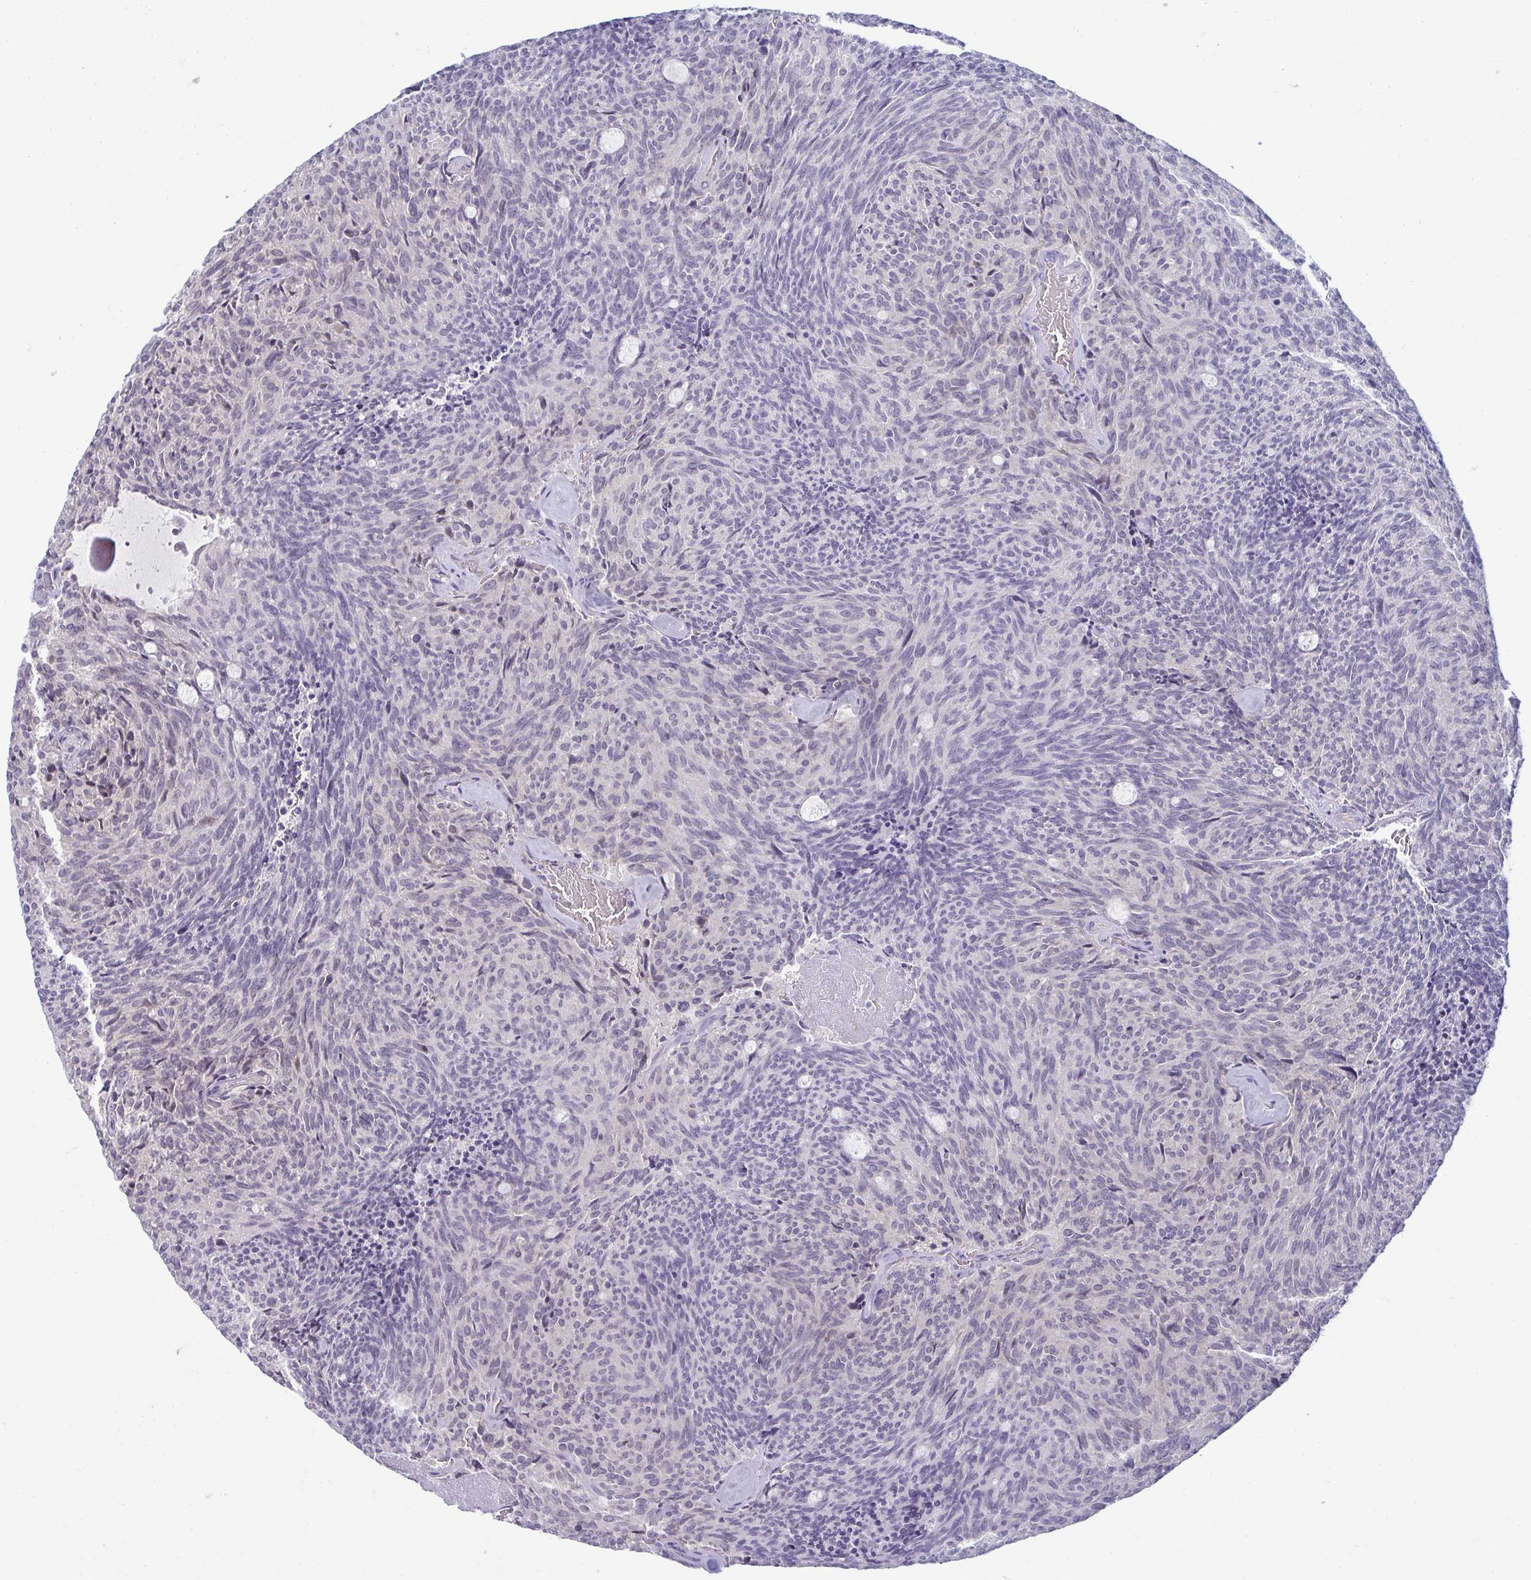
{"staining": {"intensity": "negative", "quantity": "none", "location": "none"}, "tissue": "carcinoid", "cell_type": "Tumor cells", "image_type": "cancer", "snomed": [{"axis": "morphology", "description": "Carcinoid, malignant, NOS"}, {"axis": "topography", "description": "Pancreas"}], "caption": "Histopathology image shows no protein positivity in tumor cells of carcinoid tissue.", "gene": "RNASEH1", "patient": {"sex": "female", "age": 54}}